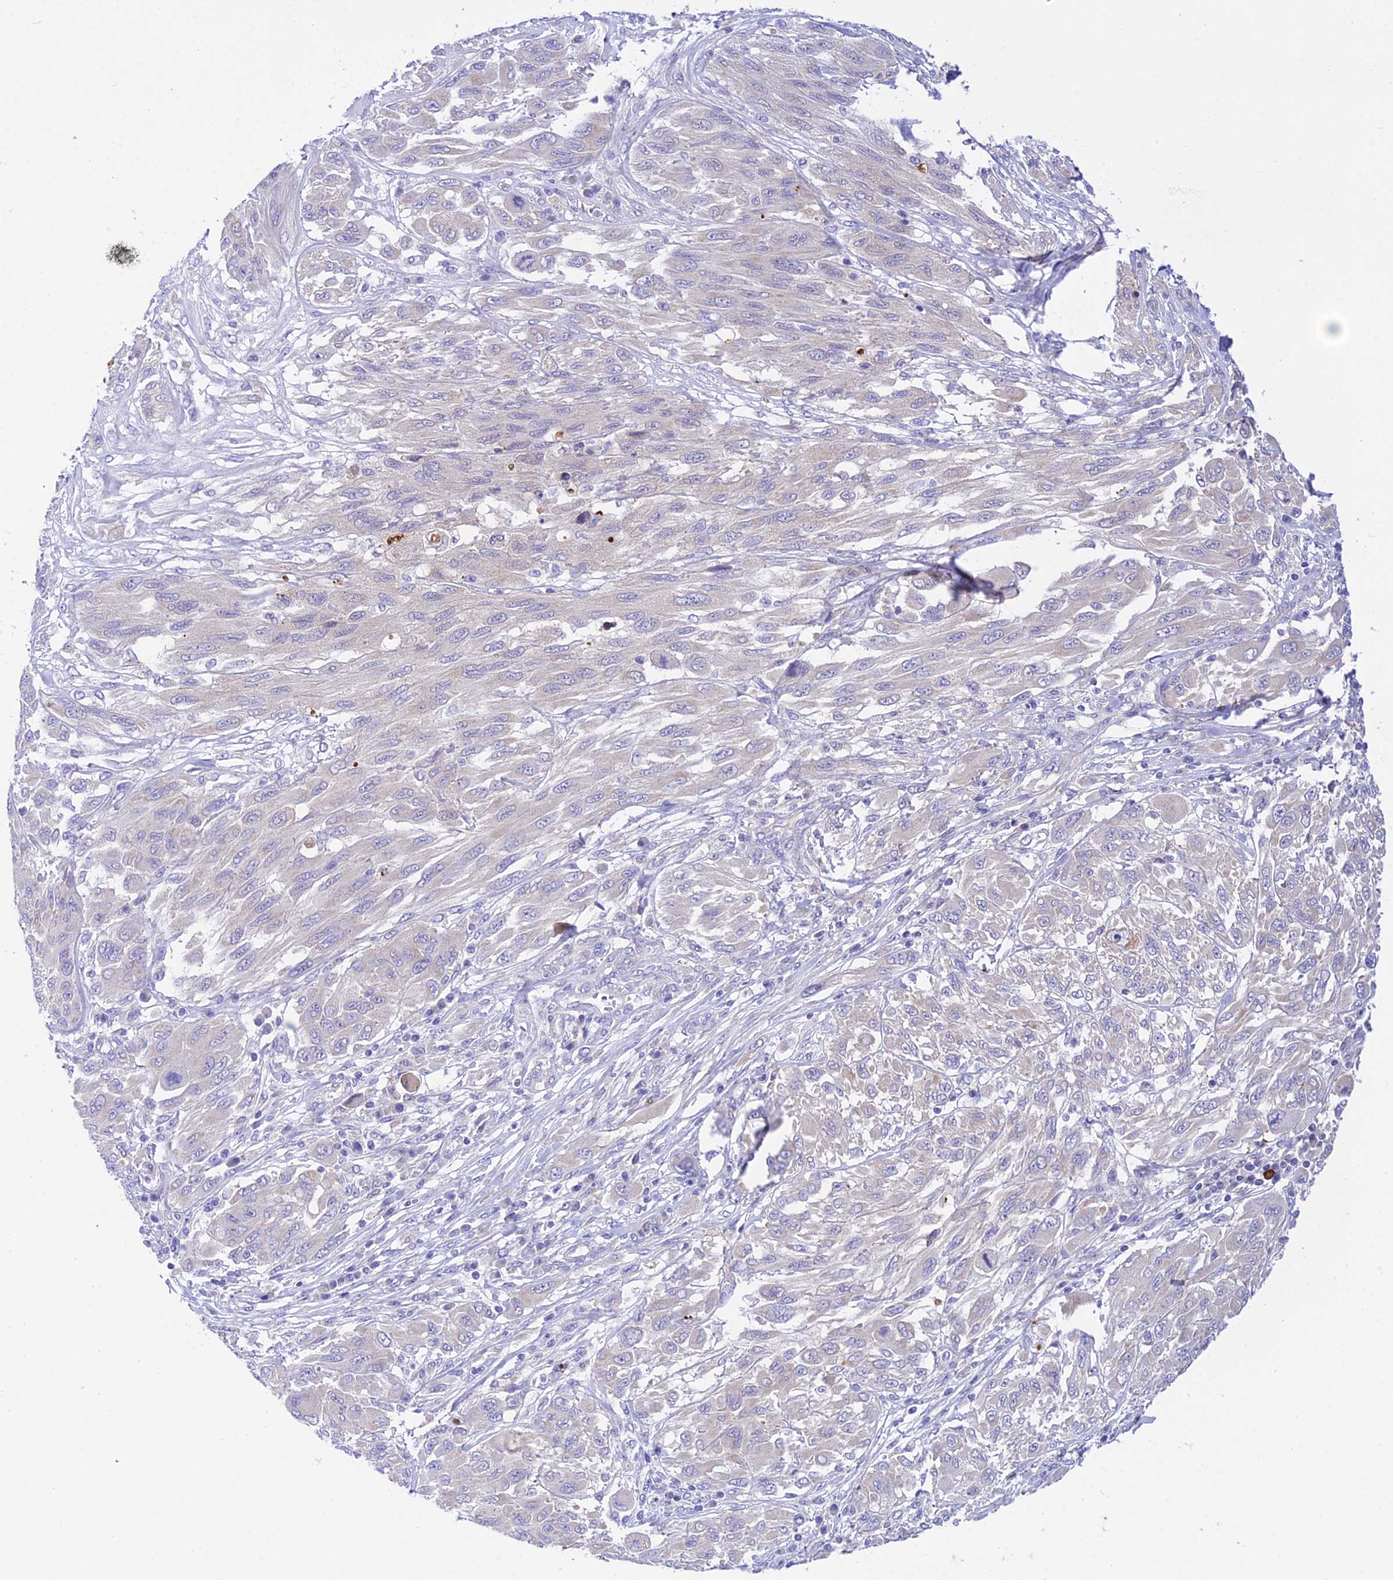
{"staining": {"intensity": "negative", "quantity": "none", "location": "none"}, "tissue": "melanoma", "cell_type": "Tumor cells", "image_type": "cancer", "snomed": [{"axis": "morphology", "description": "Malignant melanoma, NOS"}, {"axis": "topography", "description": "Skin"}], "caption": "IHC of human malignant melanoma shows no expression in tumor cells.", "gene": "TRIM43B", "patient": {"sex": "female", "age": 91}}